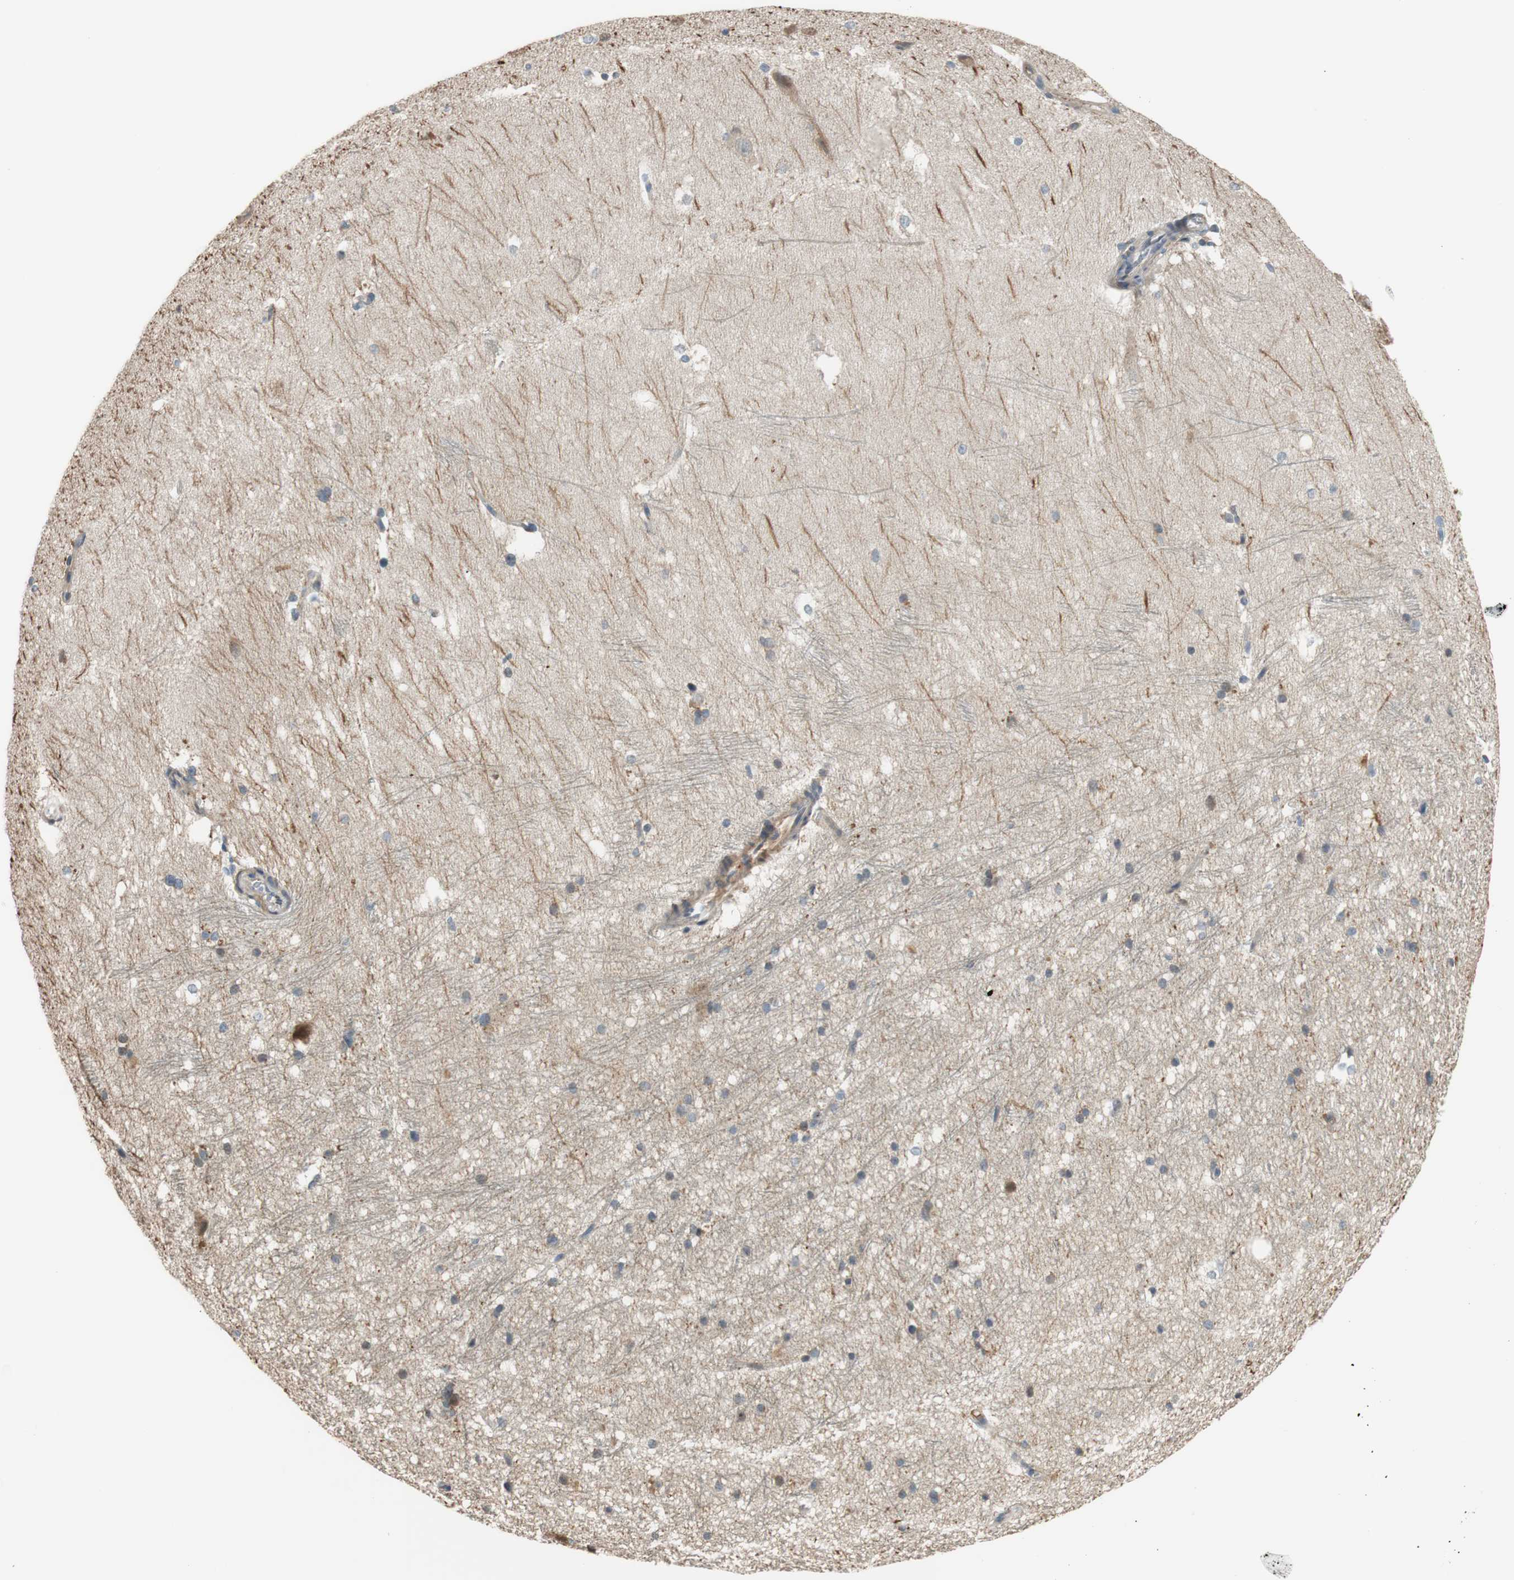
{"staining": {"intensity": "negative", "quantity": "none", "location": "none"}, "tissue": "hippocampus", "cell_type": "Glial cells", "image_type": "normal", "snomed": [{"axis": "morphology", "description": "Normal tissue, NOS"}, {"axis": "topography", "description": "Hippocampus"}], "caption": "The histopathology image reveals no significant positivity in glial cells of hippocampus. The staining is performed using DAB brown chromogen with nuclei counter-stained in using hematoxylin.", "gene": "C4A", "patient": {"sex": "female", "age": 19}}